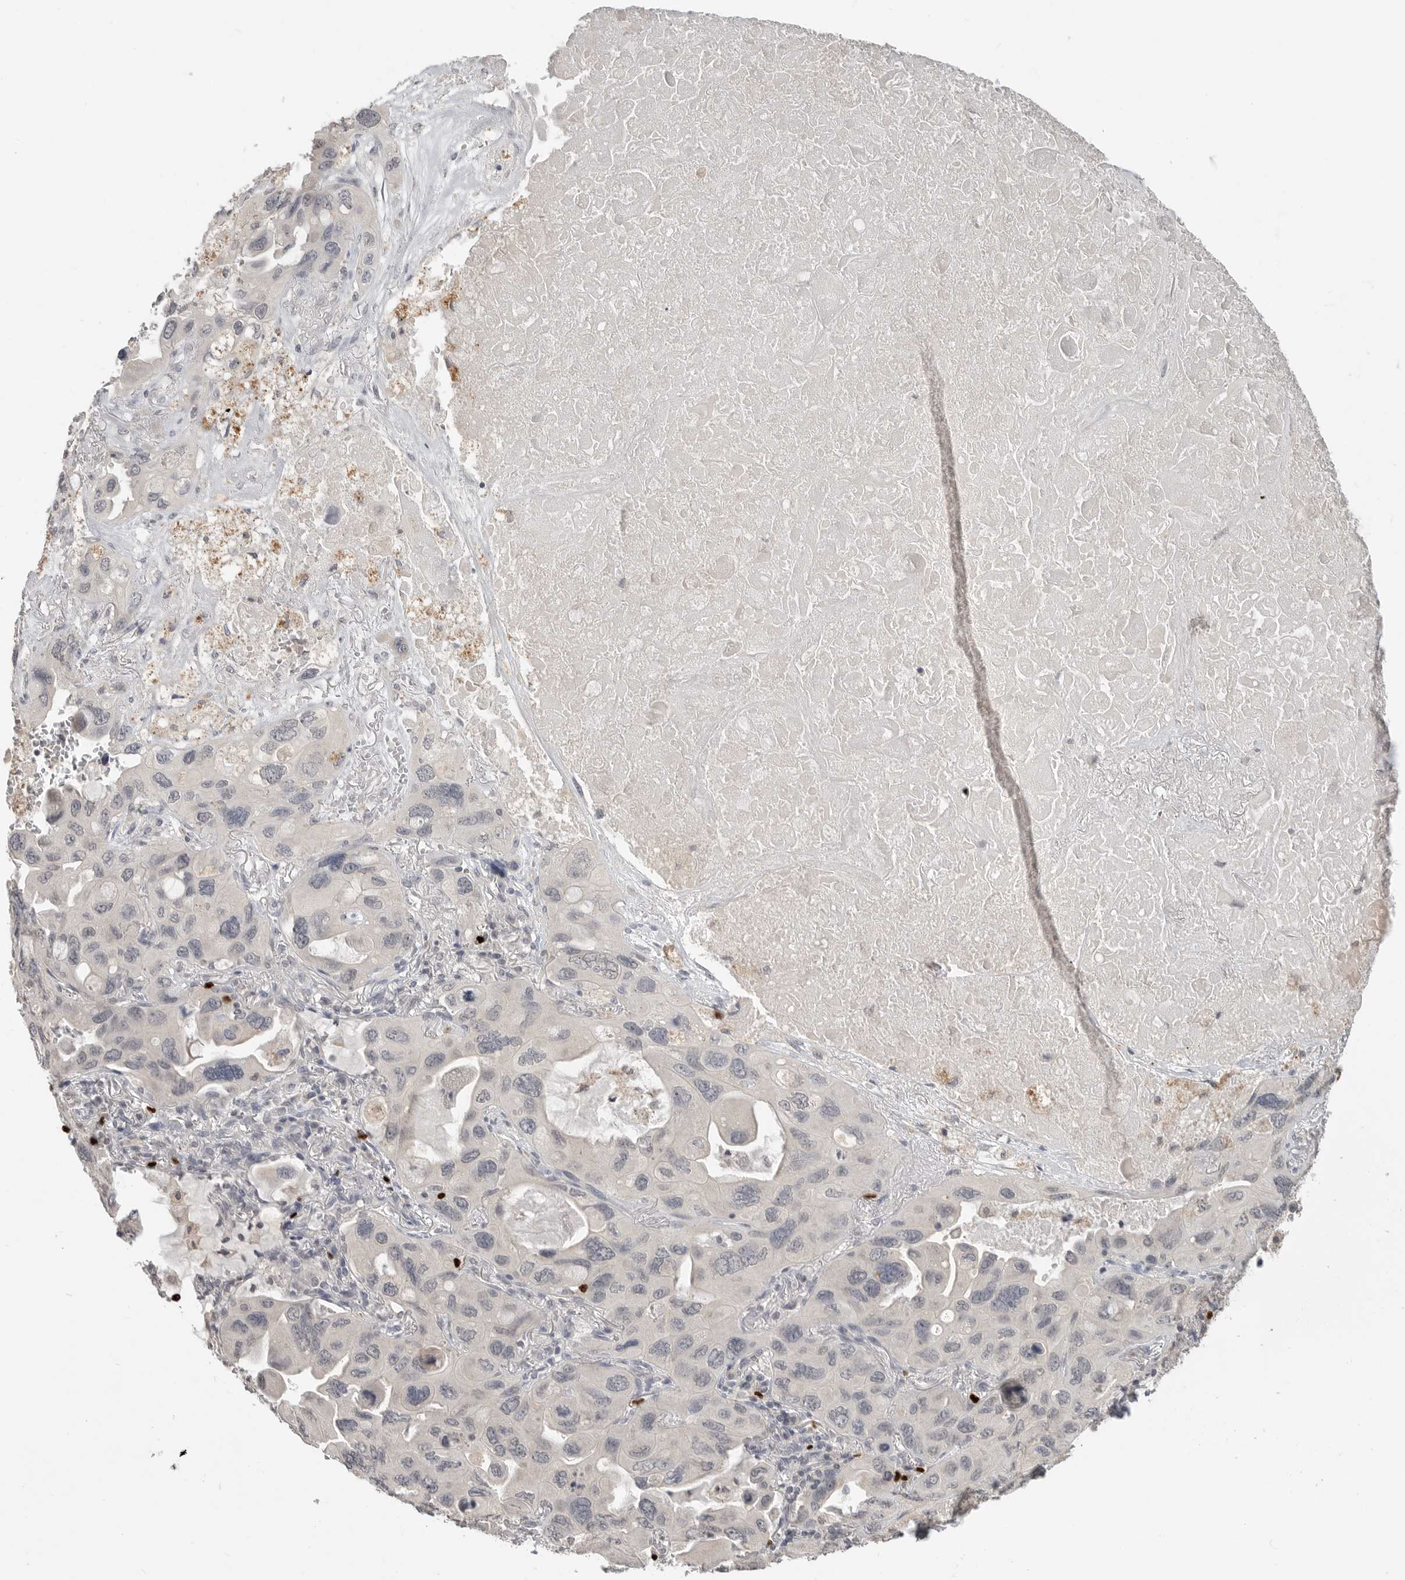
{"staining": {"intensity": "negative", "quantity": "none", "location": "none"}, "tissue": "lung cancer", "cell_type": "Tumor cells", "image_type": "cancer", "snomed": [{"axis": "morphology", "description": "Squamous cell carcinoma, NOS"}, {"axis": "topography", "description": "Lung"}], "caption": "Immunohistochemistry (IHC) of human squamous cell carcinoma (lung) demonstrates no expression in tumor cells.", "gene": "FOXP3", "patient": {"sex": "female", "age": 73}}